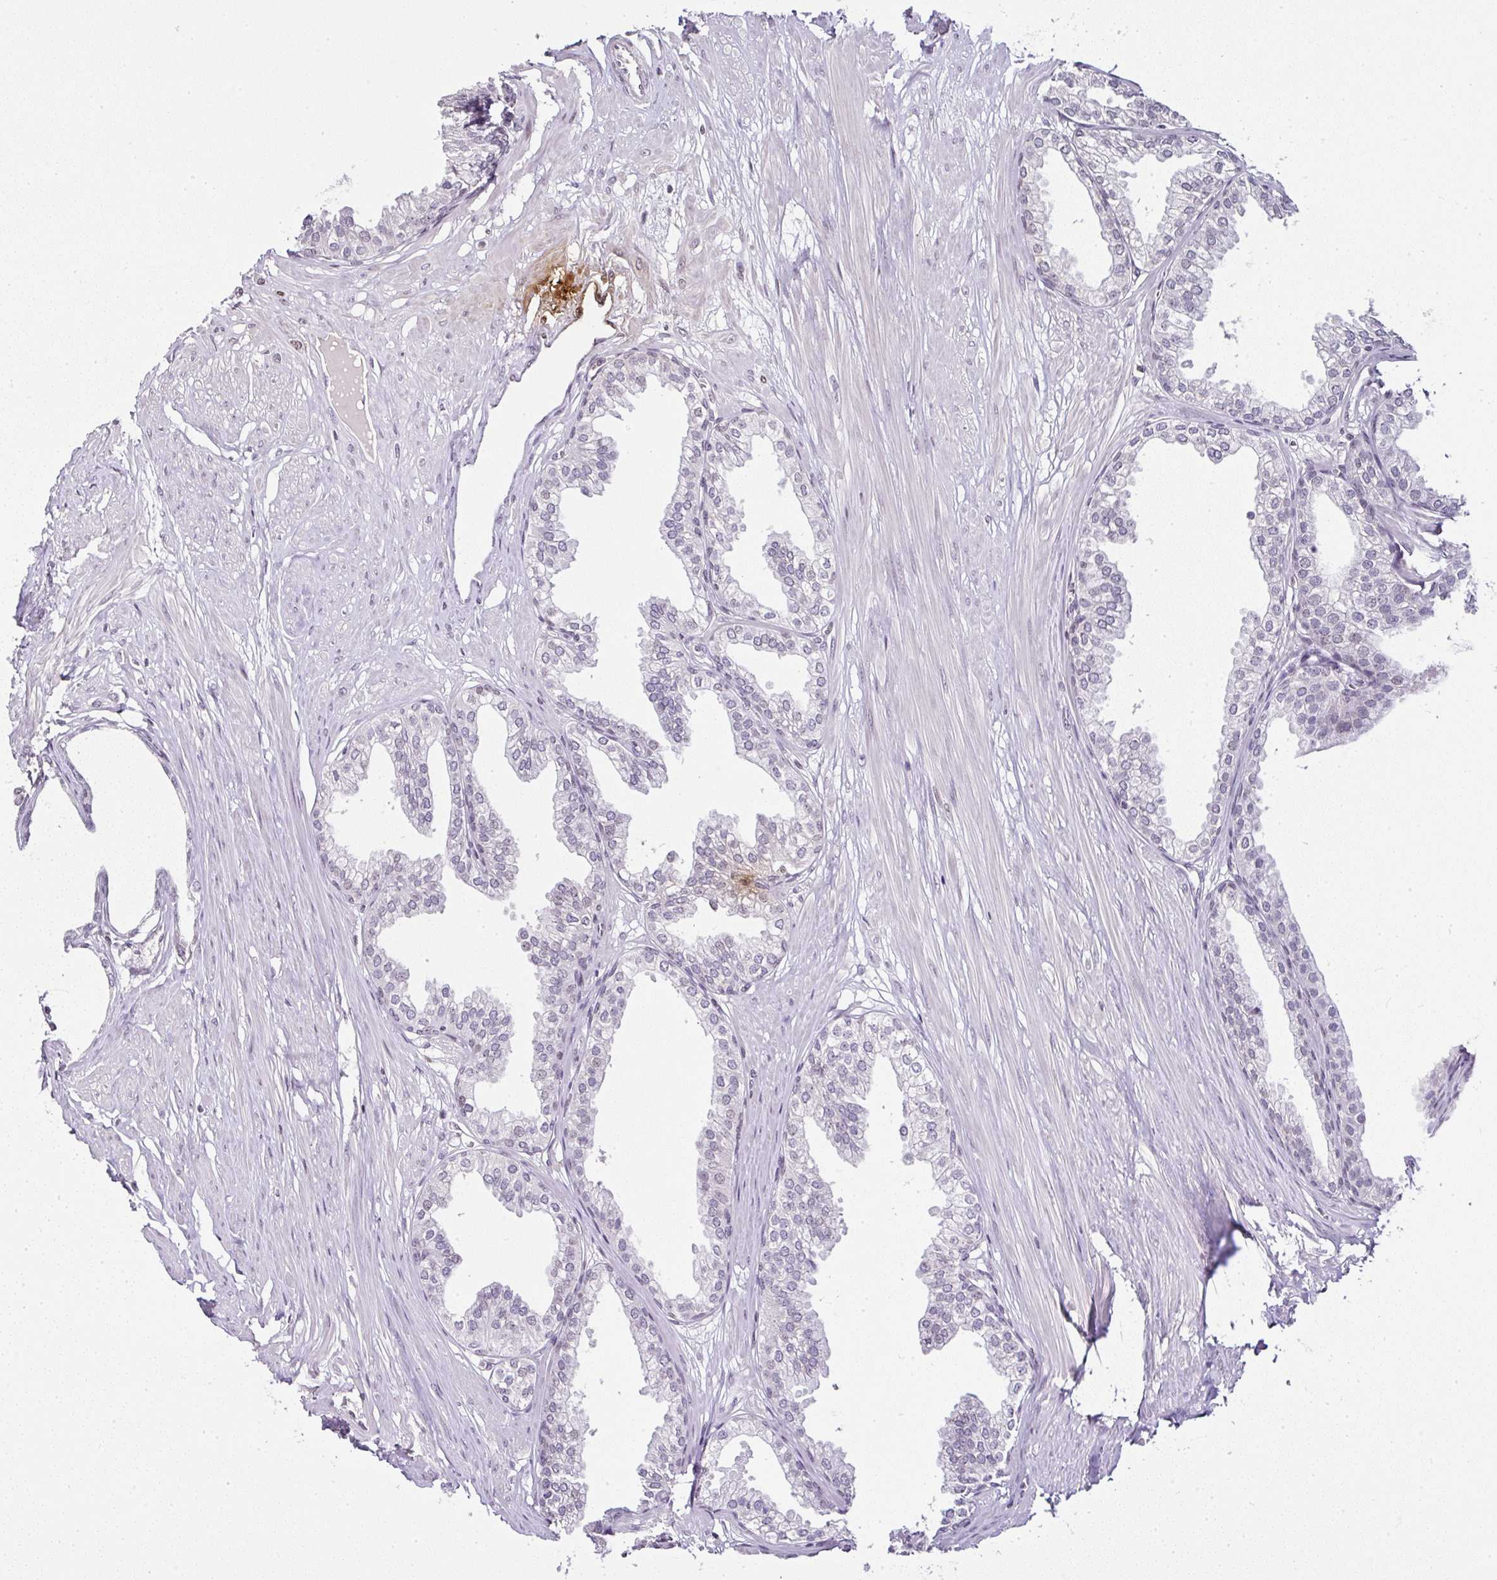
{"staining": {"intensity": "negative", "quantity": "none", "location": "none"}, "tissue": "prostate", "cell_type": "Glandular cells", "image_type": "normal", "snomed": [{"axis": "morphology", "description": "Normal tissue, NOS"}, {"axis": "topography", "description": "Prostate"}, {"axis": "topography", "description": "Peripheral nerve tissue"}], "caption": "This is a image of IHC staining of unremarkable prostate, which shows no expression in glandular cells. (DAB (3,3'-diaminobenzidine) IHC, high magnification).", "gene": "SERPINB3", "patient": {"sex": "male", "age": 55}}